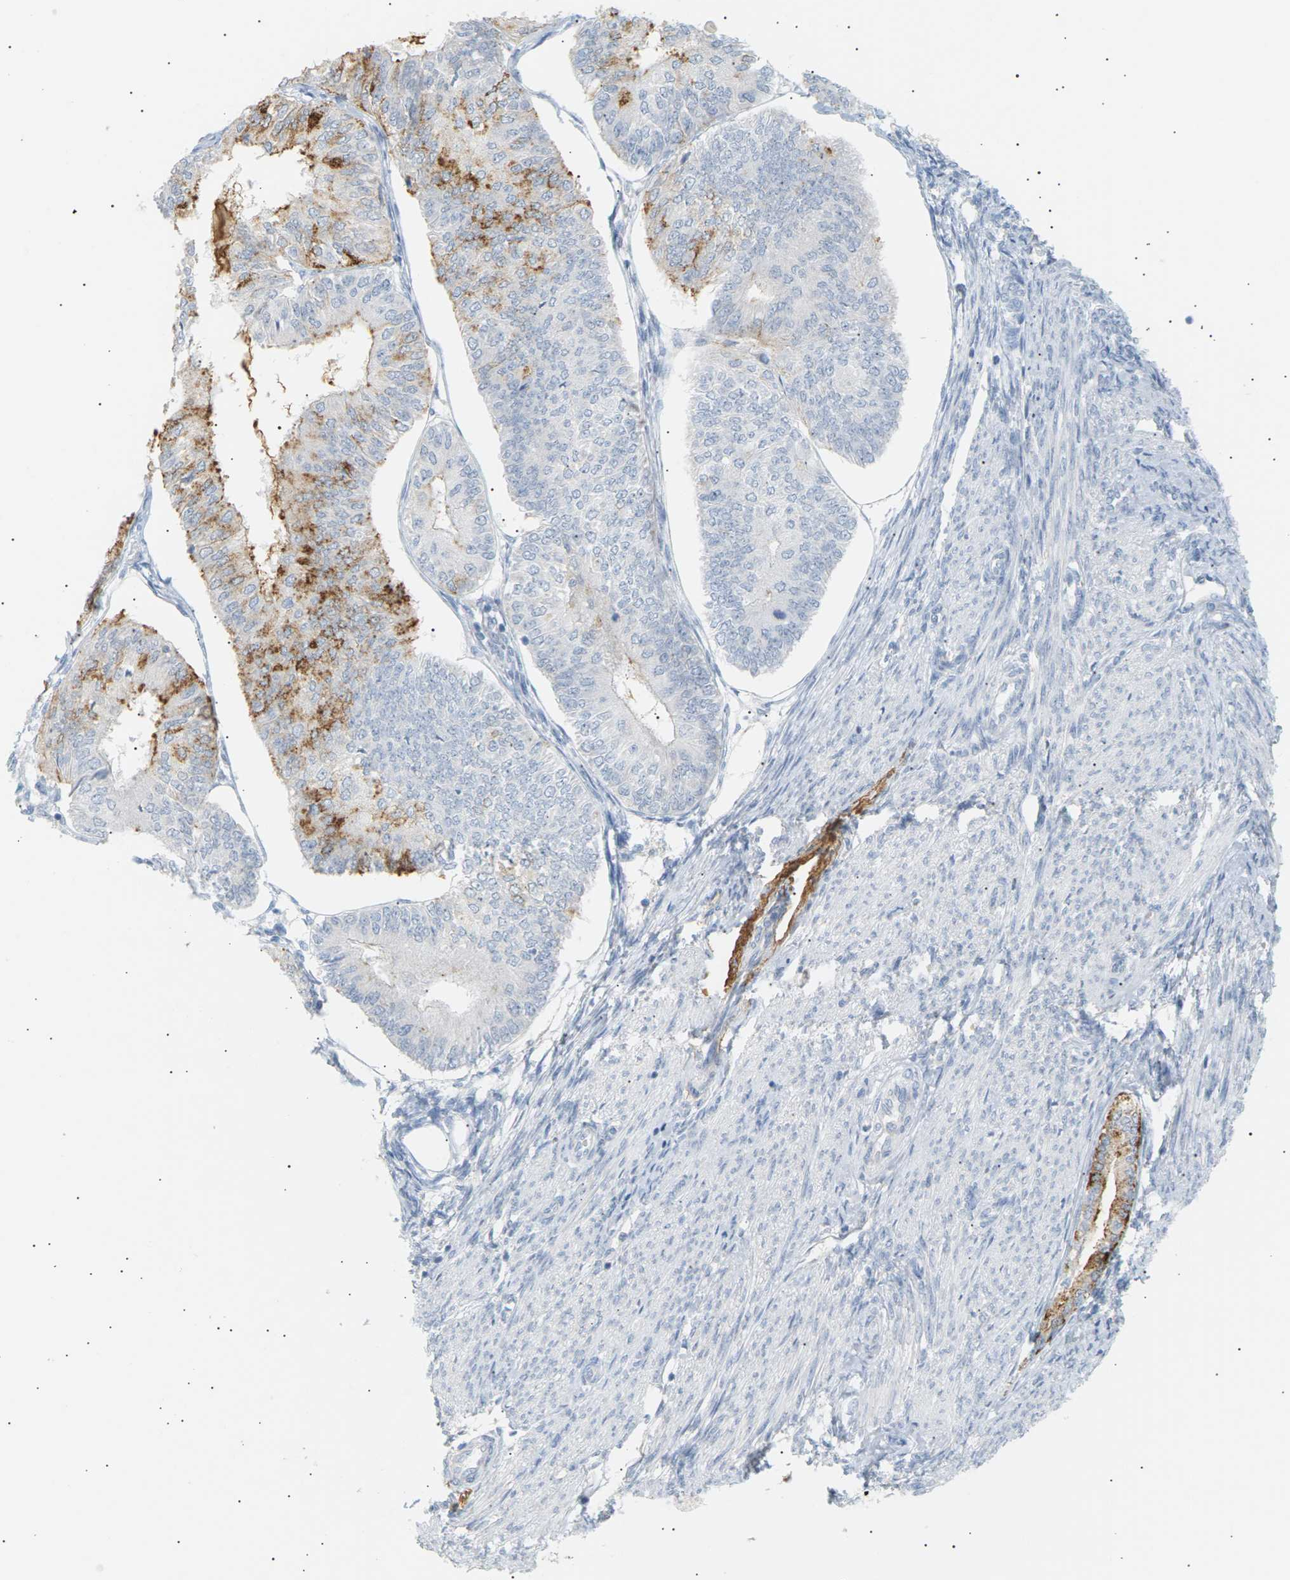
{"staining": {"intensity": "moderate", "quantity": "<25%", "location": "cytoplasmic/membranous"}, "tissue": "endometrial cancer", "cell_type": "Tumor cells", "image_type": "cancer", "snomed": [{"axis": "morphology", "description": "Adenocarcinoma, NOS"}, {"axis": "topography", "description": "Endometrium"}], "caption": "High-power microscopy captured an immunohistochemistry micrograph of adenocarcinoma (endometrial), revealing moderate cytoplasmic/membranous staining in approximately <25% of tumor cells.", "gene": "CLU", "patient": {"sex": "female", "age": 58}}